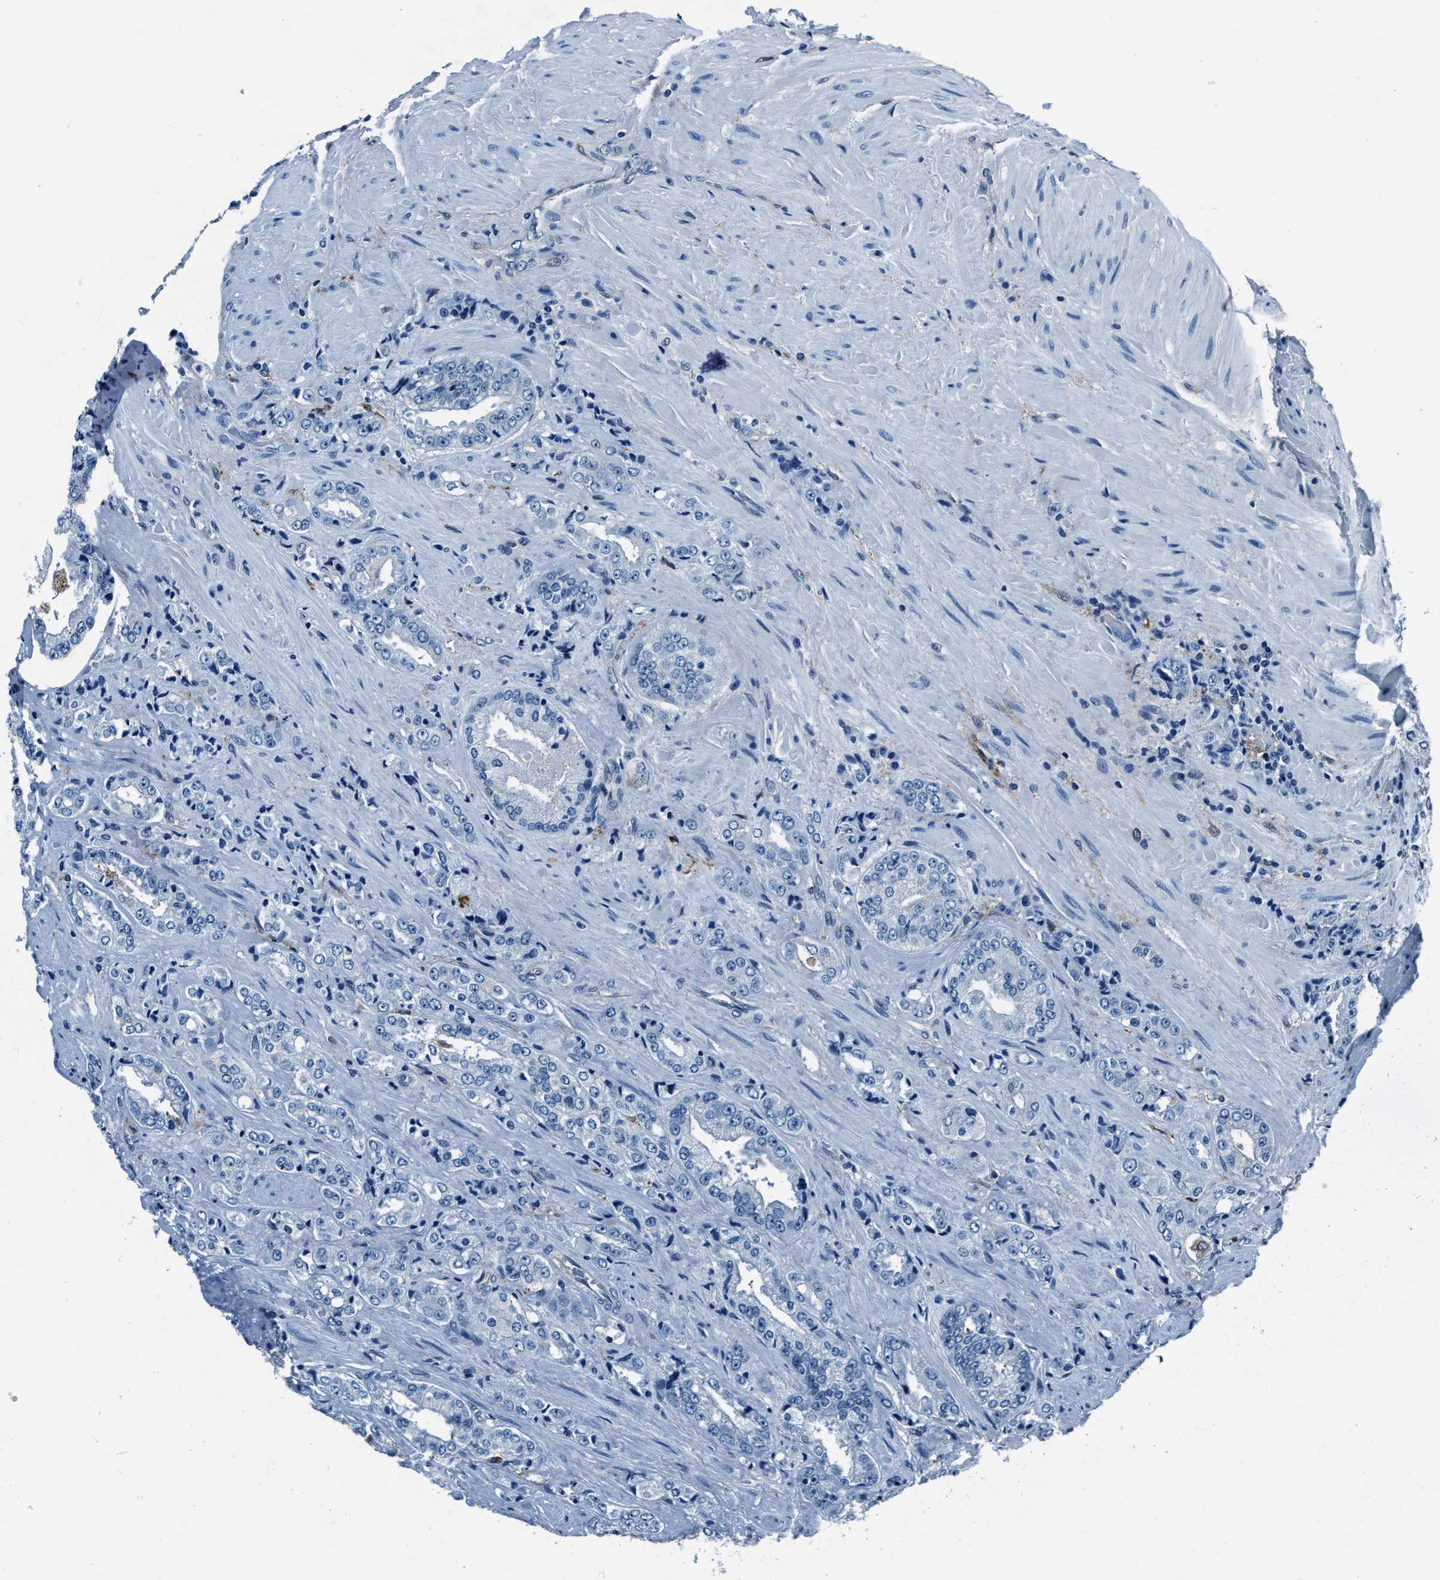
{"staining": {"intensity": "negative", "quantity": "none", "location": "none"}, "tissue": "prostate cancer", "cell_type": "Tumor cells", "image_type": "cancer", "snomed": [{"axis": "morphology", "description": "Adenocarcinoma, High grade"}, {"axis": "topography", "description": "Prostate"}], "caption": "DAB (3,3'-diaminobenzidine) immunohistochemical staining of prostate cancer (high-grade adenocarcinoma) reveals no significant positivity in tumor cells. The staining is performed using DAB (3,3'-diaminobenzidine) brown chromogen with nuclei counter-stained in using hematoxylin.", "gene": "PTPDC1", "patient": {"sex": "male", "age": 61}}